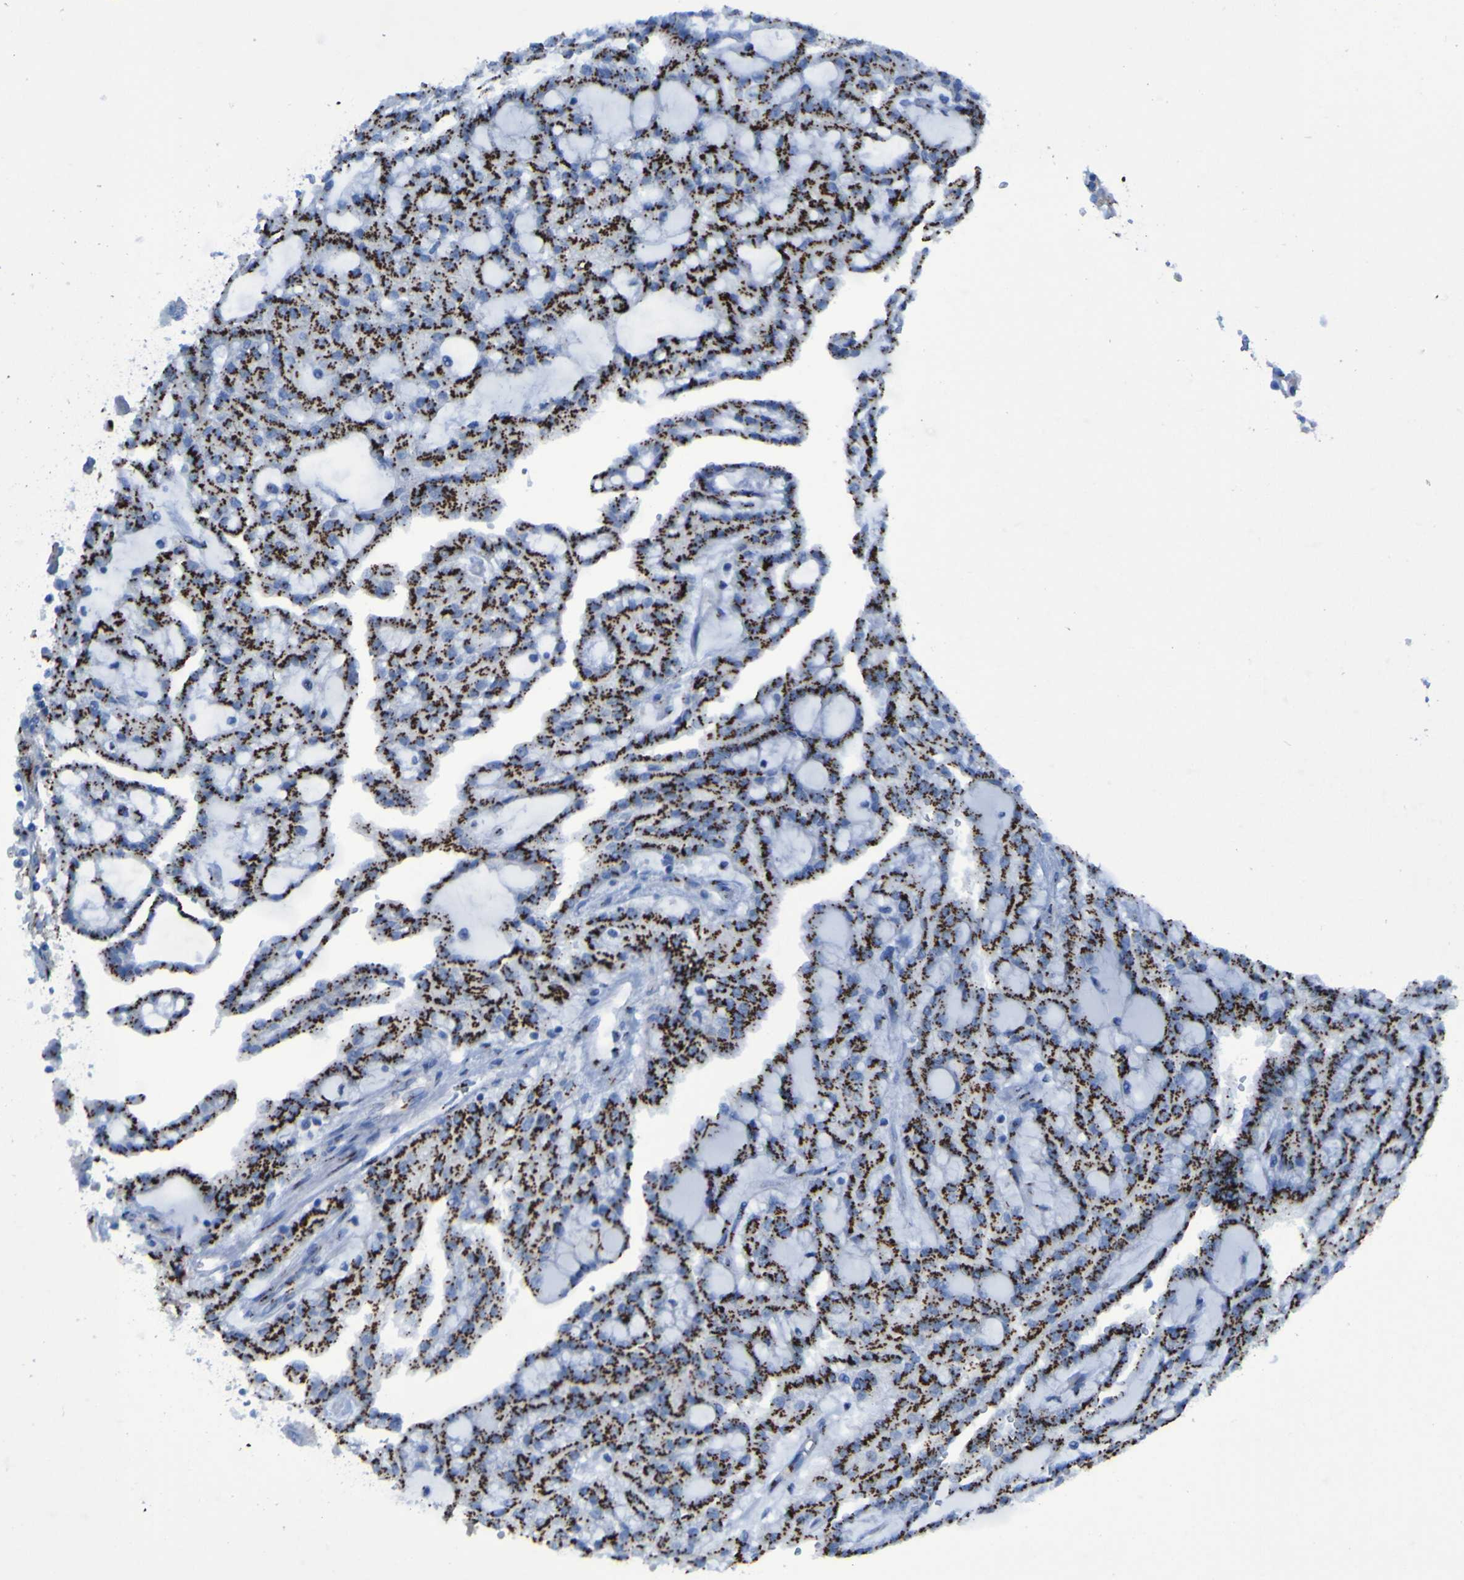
{"staining": {"intensity": "strong", "quantity": ">75%", "location": "cytoplasmic/membranous"}, "tissue": "renal cancer", "cell_type": "Tumor cells", "image_type": "cancer", "snomed": [{"axis": "morphology", "description": "Adenocarcinoma, NOS"}, {"axis": "topography", "description": "Kidney"}], "caption": "About >75% of tumor cells in human renal cancer reveal strong cytoplasmic/membranous protein expression as visualized by brown immunohistochemical staining.", "gene": "GOLM1", "patient": {"sex": "male", "age": 63}}